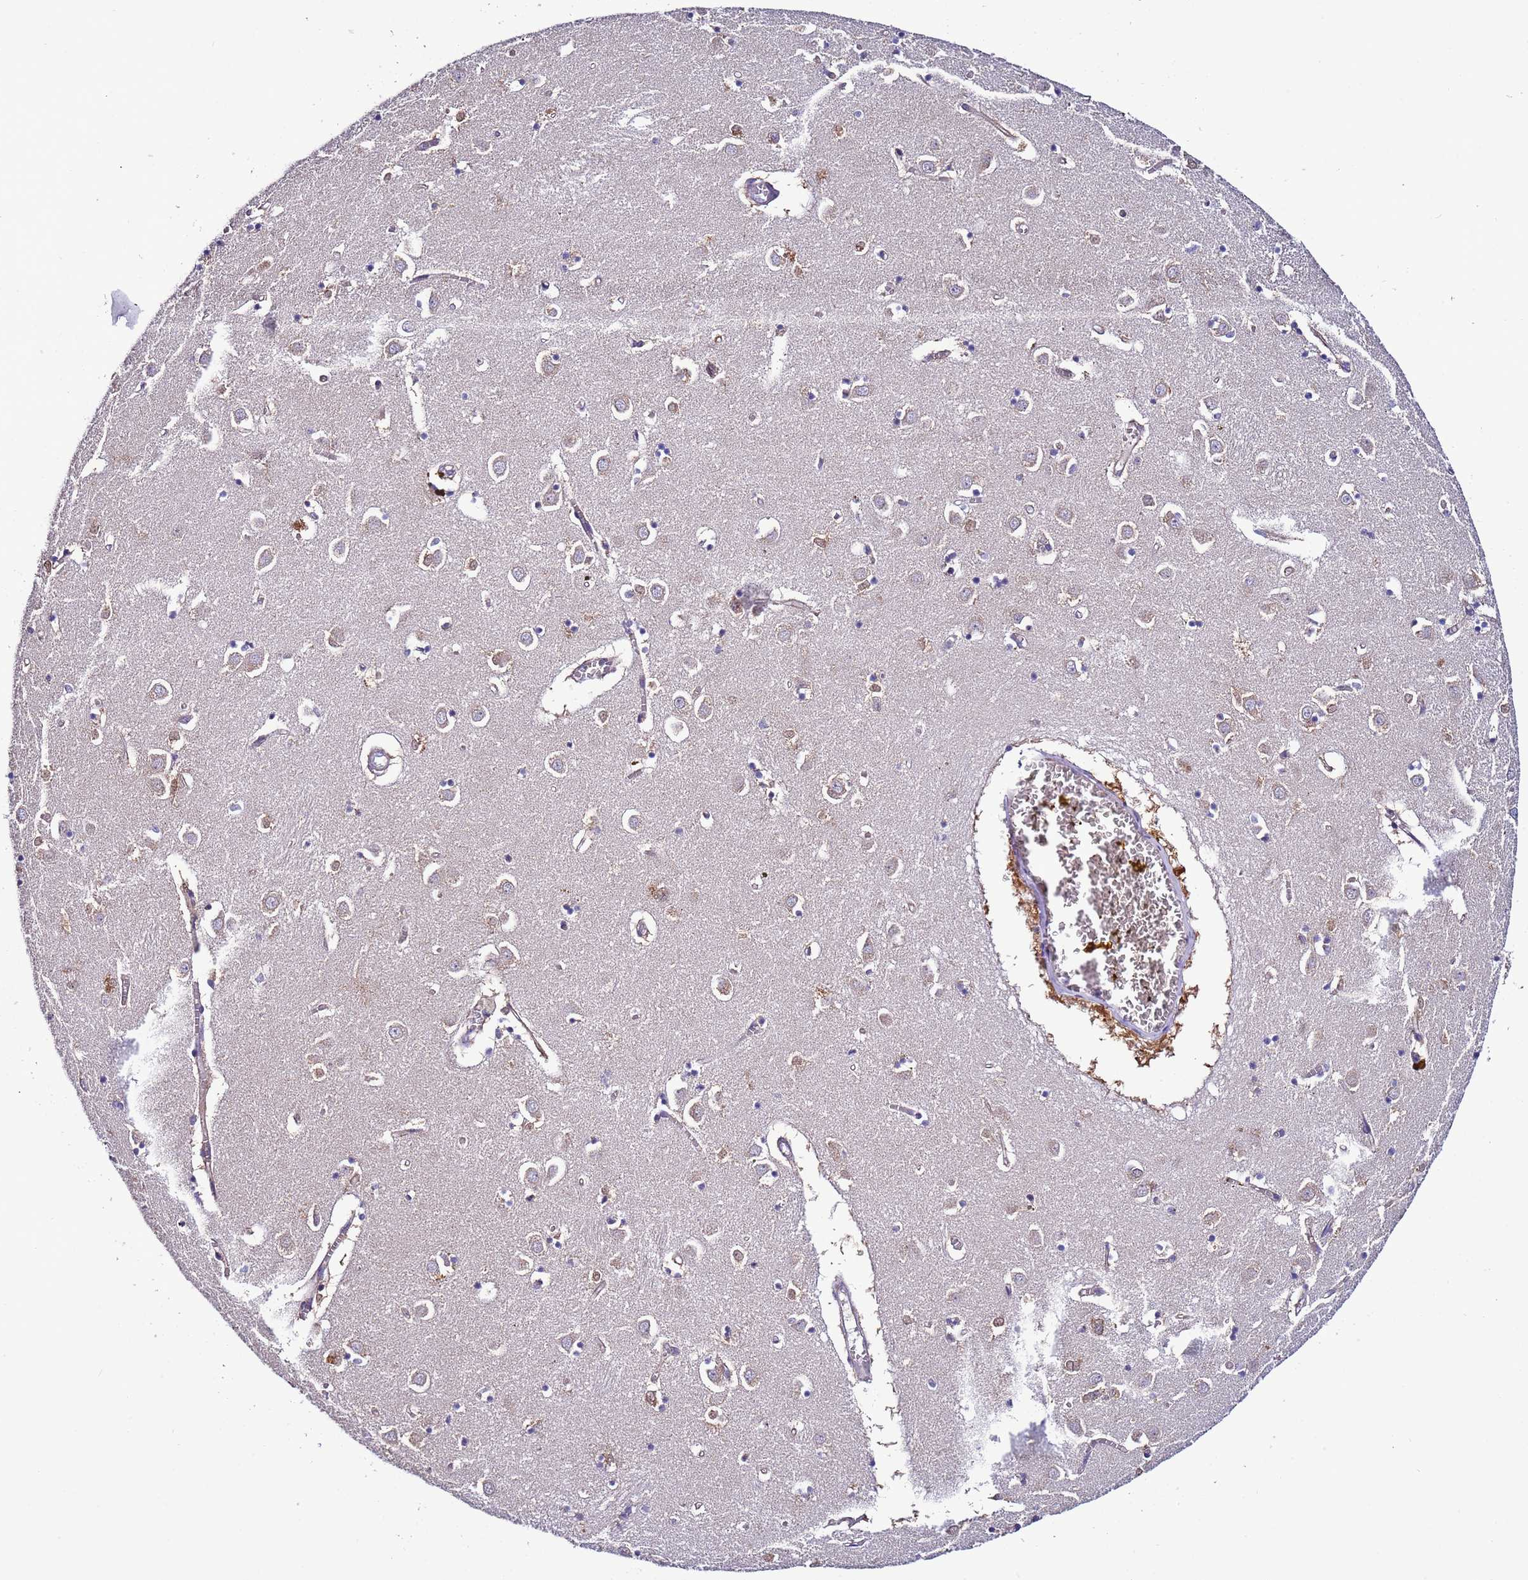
{"staining": {"intensity": "negative", "quantity": "none", "location": "none"}, "tissue": "caudate", "cell_type": "Glial cells", "image_type": "normal", "snomed": [{"axis": "morphology", "description": "Normal tissue, NOS"}, {"axis": "topography", "description": "Lateral ventricle wall"}], "caption": "Caudate stained for a protein using immunohistochemistry (IHC) displays no positivity glial cells.", "gene": "AHI1", "patient": {"sex": "male", "age": 70}}